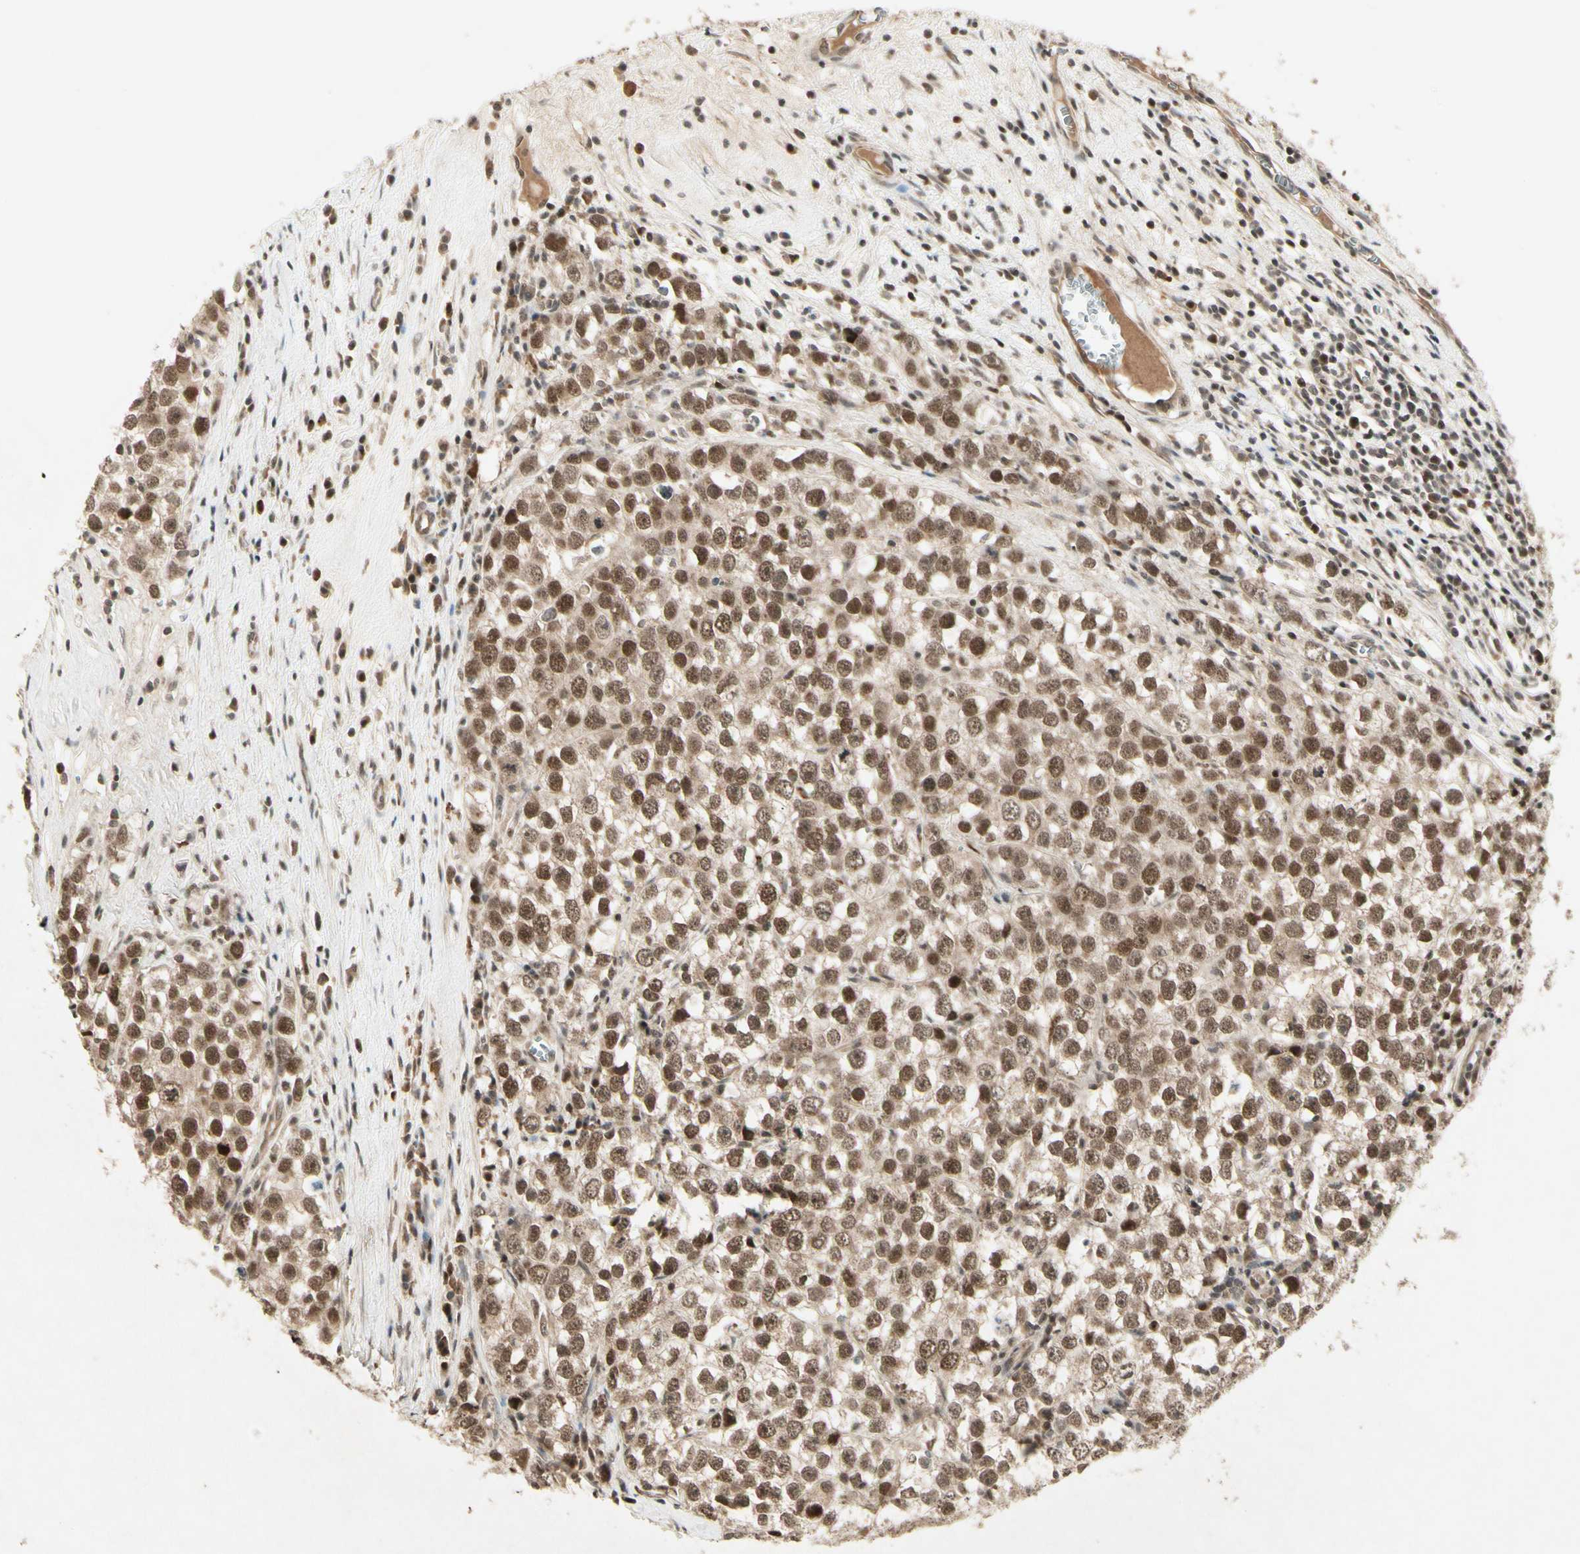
{"staining": {"intensity": "moderate", "quantity": ">75%", "location": "nuclear"}, "tissue": "testis cancer", "cell_type": "Tumor cells", "image_type": "cancer", "snomed": [{"axis": "morphology", "description": "Seminoma, NOS"}, {"axis": "morphology", "description": "Carcinoma, Embryonal, NOS"}, {"axis": "topography", "description": "Testis"}], "caption": "IHC (DAB) staining of testis cancer displays moderate nuclear protein expression in about >75% of tumor cells.", "gene": "CDK11A", "patient": {"sex": "male", "age": 52}}